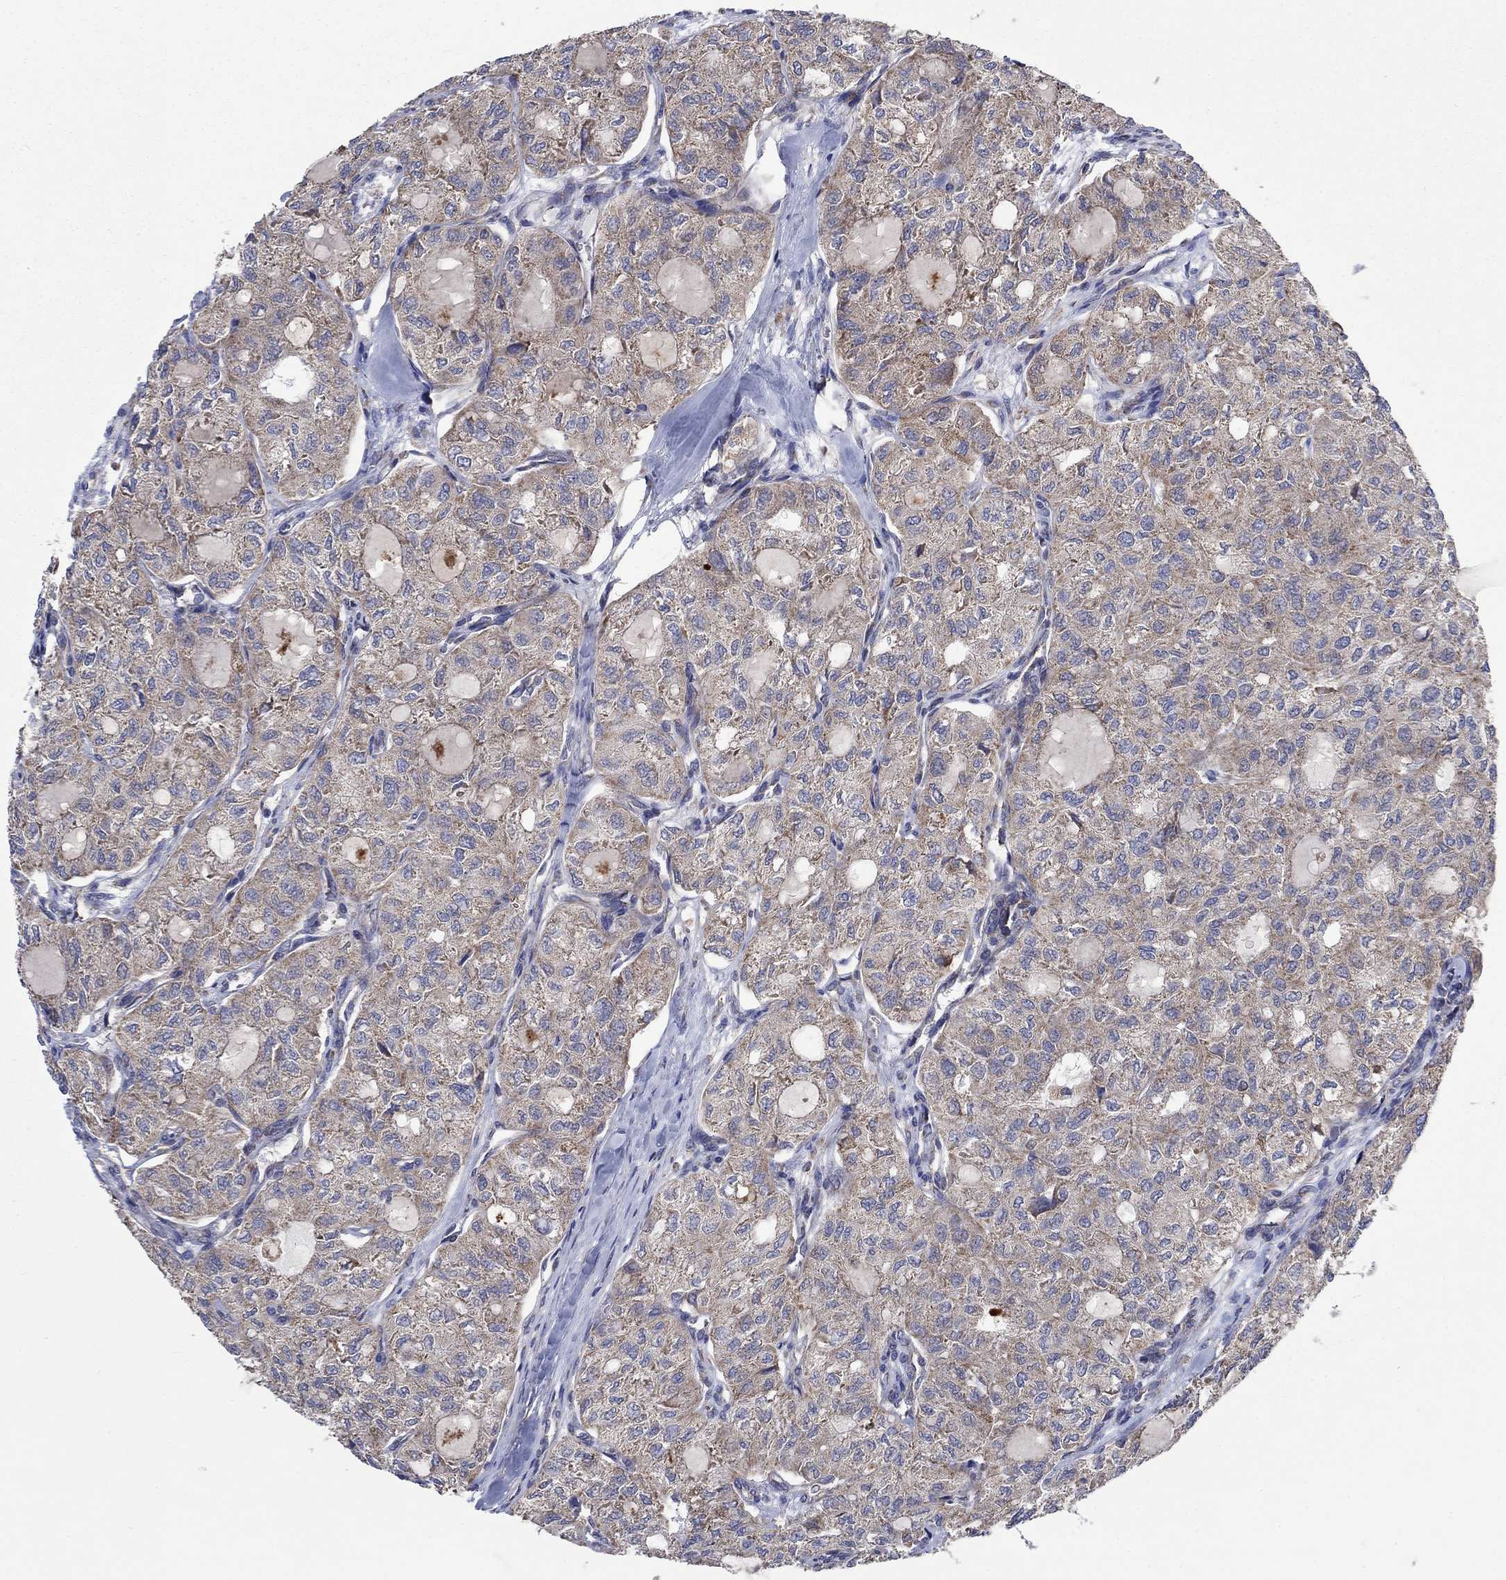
{"staining": {"intensity": "negative", "quantity": "none", "location": "none"}, "tissue": "thyroid cancer", "cell_type": "Tumor cells", "image_type": "cancer", "snomed": [{"axis": "morphology", "description": "Follicular adenoma carcinoma, NOS"}, {"axis": "topography", "description": "Thyroid gland"}], "caption": "Immunohistochemistry image of human thyroid follicular adenoma carcinoma stained for a protein (brown), which exhibits no staining in tumor cells.", "gene": "RPLP0", "patient": {"sex": "male", "age": 75}}